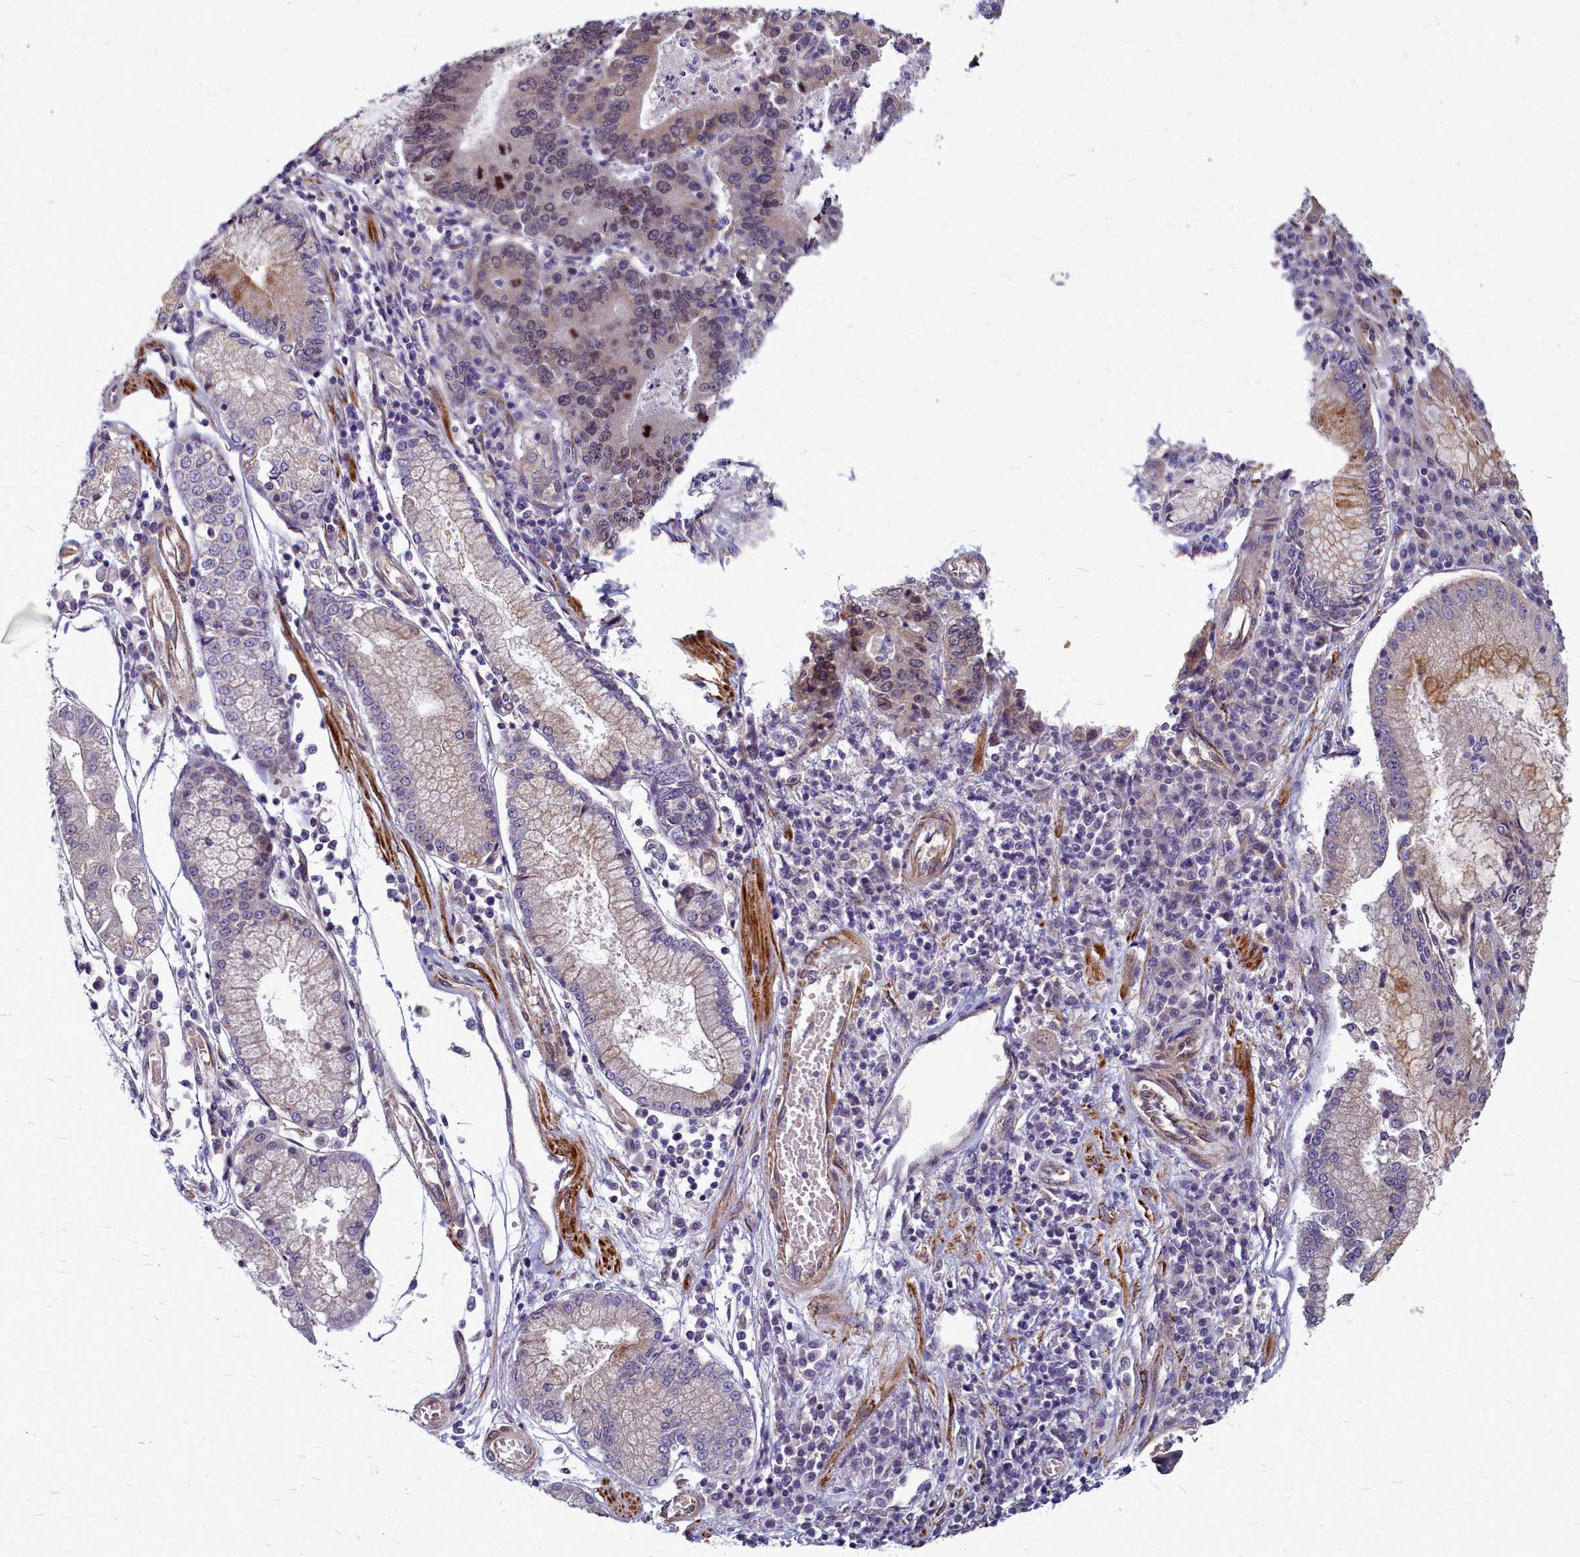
{"staining": {"intensity": "moderate", "quantity": "<25%", "location": "cytoplasmic/membranous,nuclear"}, "tissue": "stomach cancer", "cell_type": "Tumor cells", "image_type": "cancer", "snomed": [{"axis": "morphology", "description": "Adenocarcinoma, NOS"}, {"axis": "topography", "description": "Stomach"}], "caption": "Adenocarcinoma (stomach) stained for a protein shows moderate cytoplasmic/membranous and nuclear positivity in tumor cells.", "gene": "SMPD4", "patient": {"sex": "male", "age": 59}}